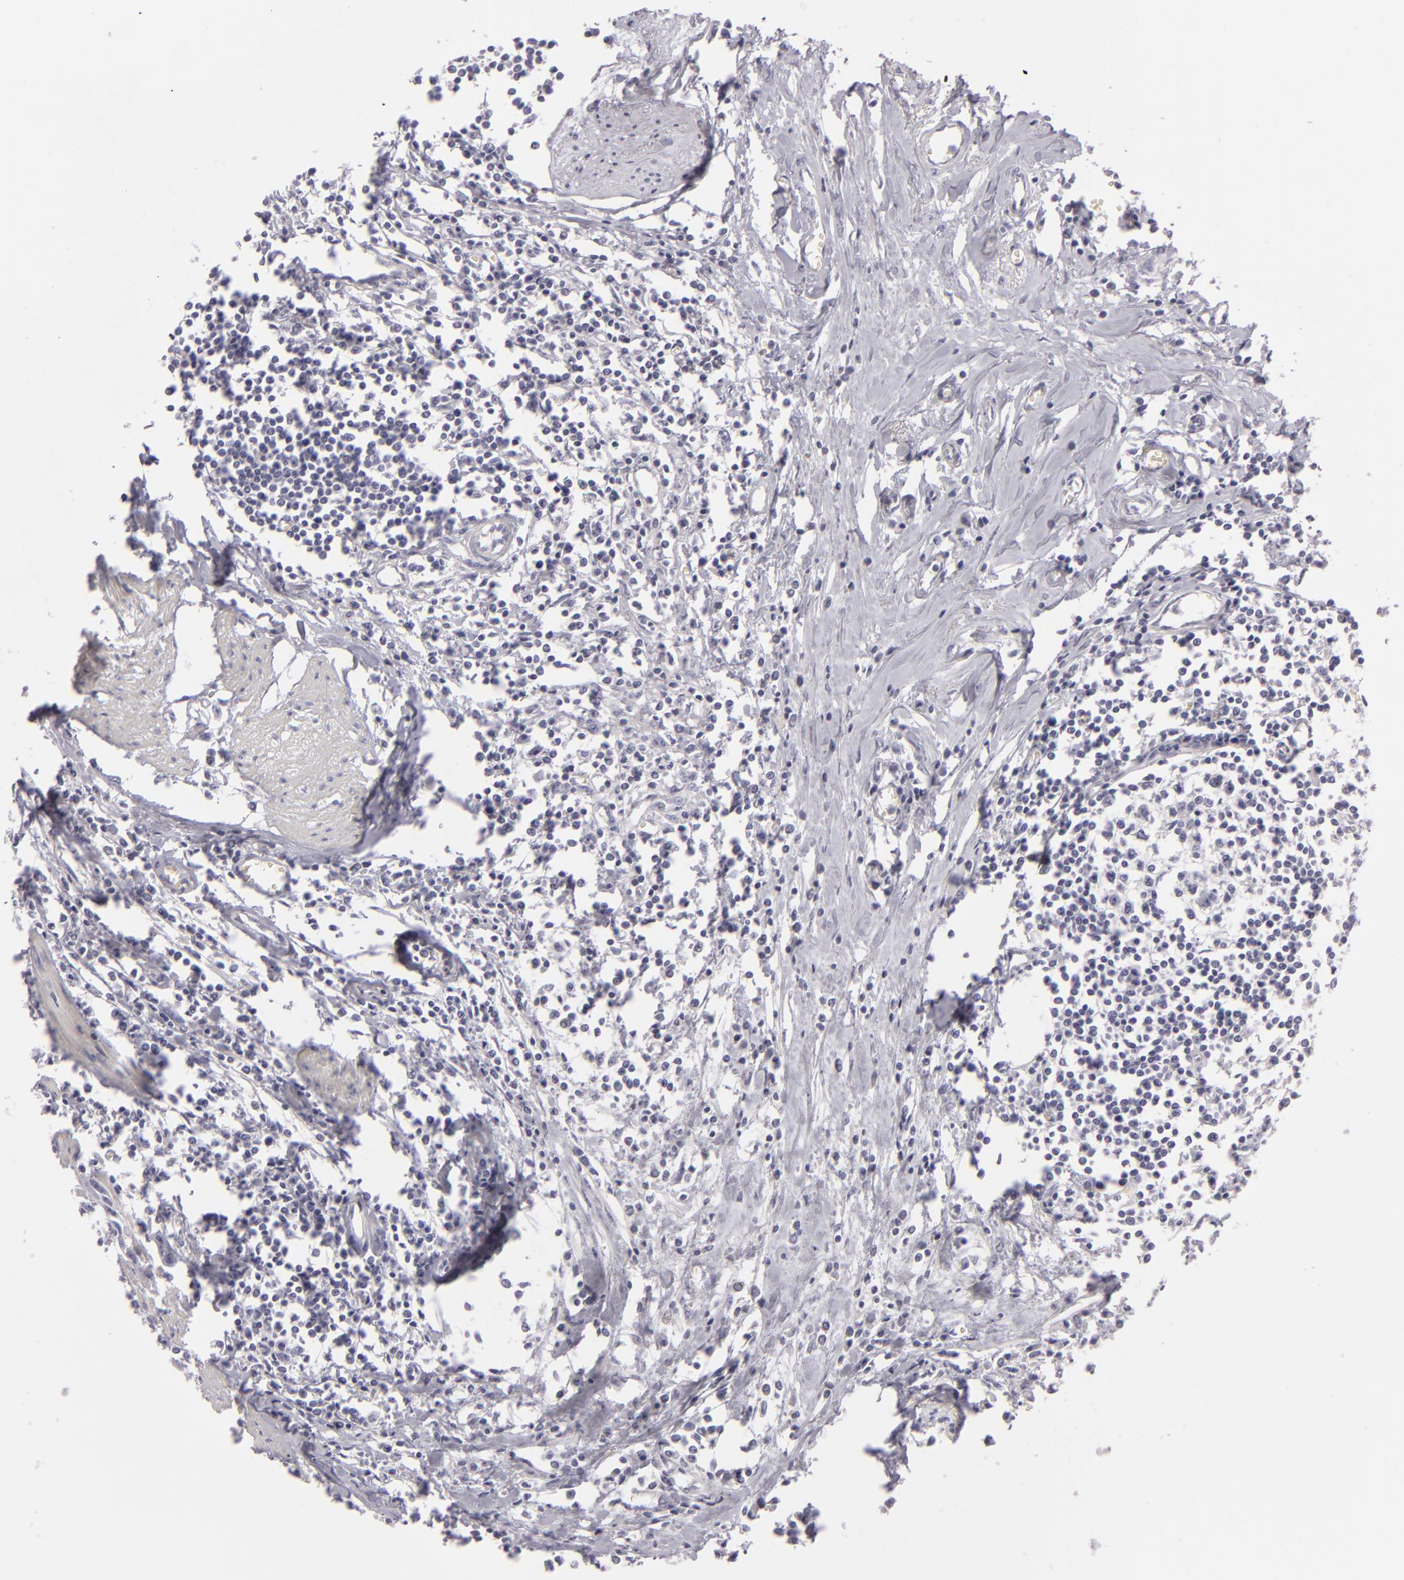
{"staining": {"intensity": "negative", "quantity": "none", "location": "none"}, "tissue": "urothelial cancer", "cell_type": "Tumor cells", "image_type": "cancer", "snomed": [{"axis": "morphology", "description": "Urothelial carcinoma, High grade"}, {"axis": "topography", "description": "Urinary bladder"}], "caption": "IHC image of neoplastic tissue: urothelial cancer stained with DAB (3,3'-diaminobenzidine) reveals no significant protein expression in tumor cells.", "gene": "CDX2", "patient": {"sex": "male", "age": 54}}